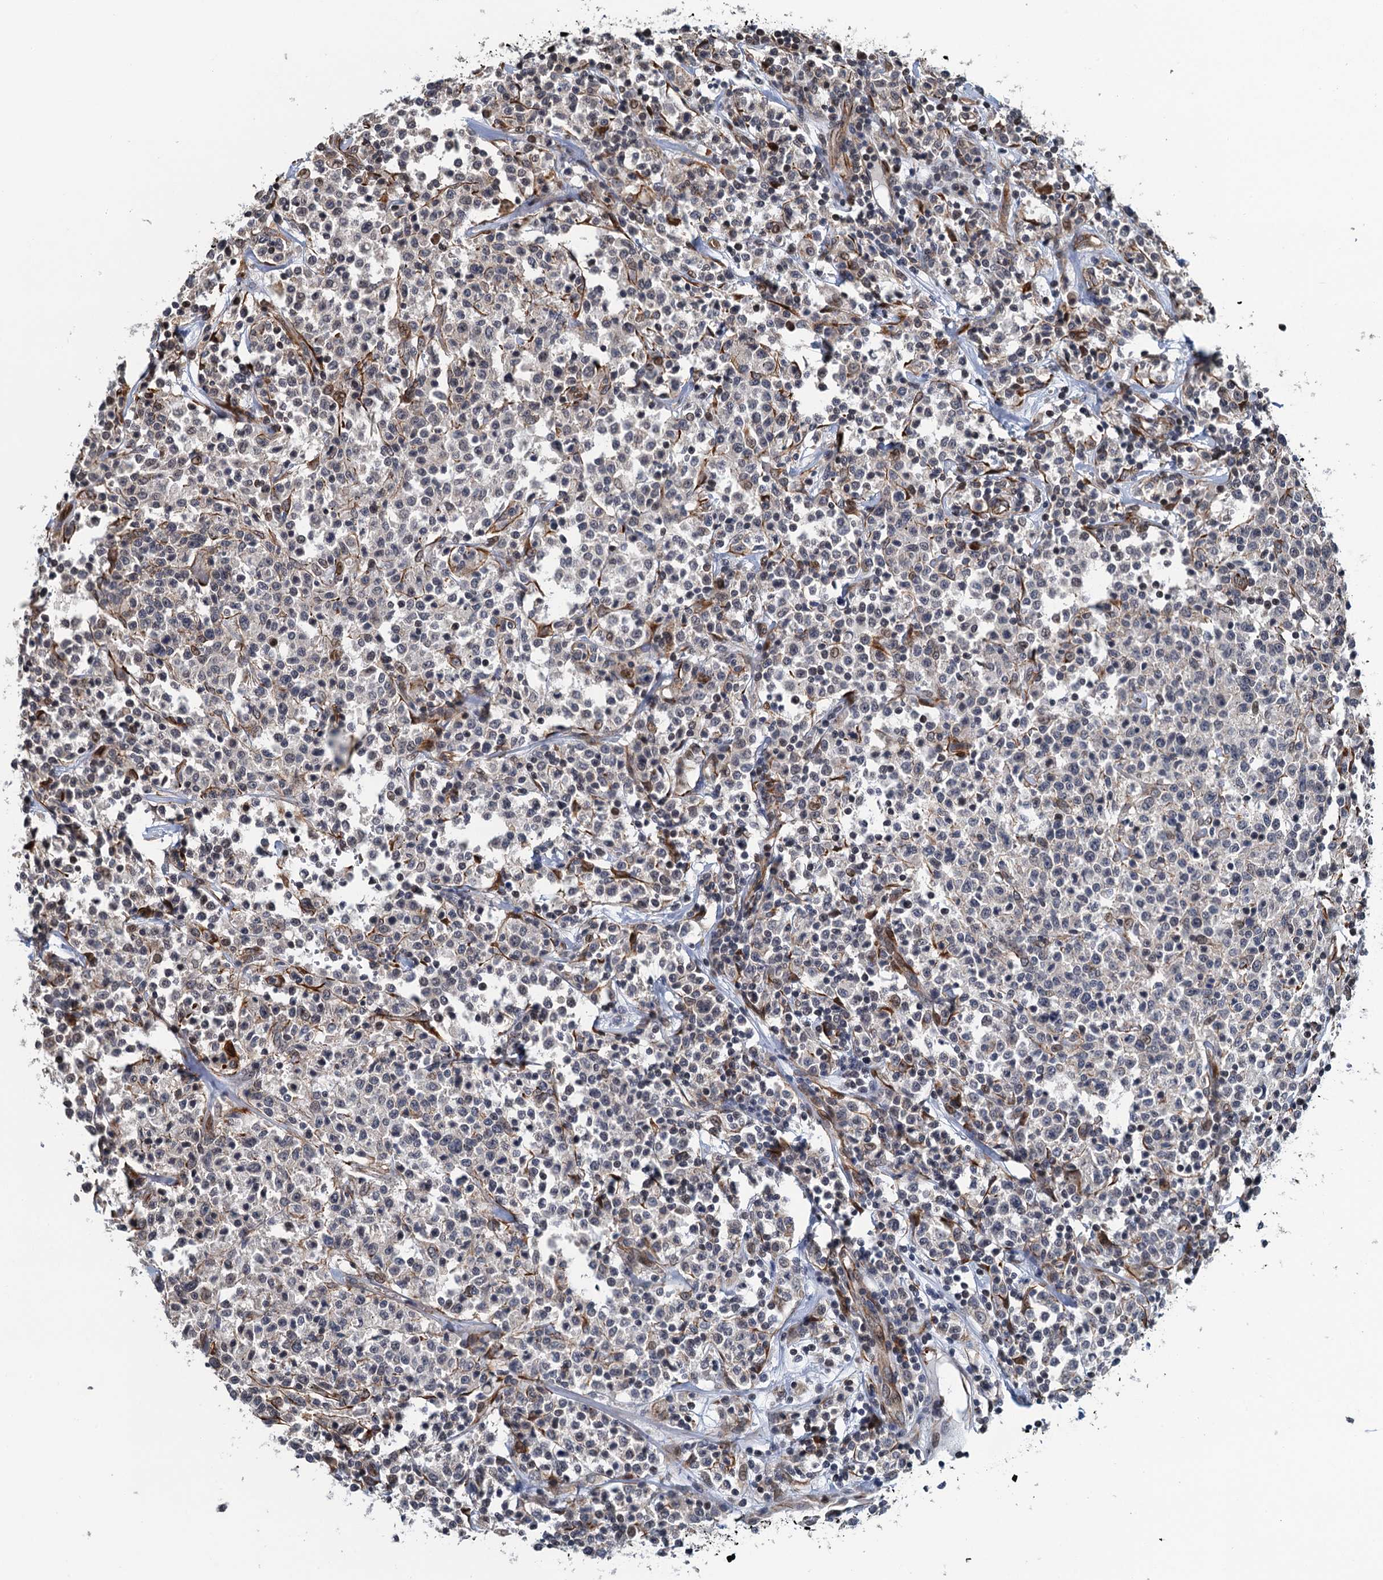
{"staining": {"intensity": "negative", "quantity": "none", "location": "none"}, "tissue": "lymphoma", "cell_type": "Tumor cells", "image_type": "cancer", "snomed": [{"axis": "morphology", "description": "Malignant lymphoma, non-Hodgkin's type, Low grade"}, {"axis": "topography", "description": "Small intestine"}], "caption": "An IHC photomicrograph of low-grade malignant lymphoma, non-Hodgkin's type is shown. There is no staining in tumor cells of low-grade malignant lymphoma, non-Hodgkin's type. (Immunohistochemistry, brightfield microscopy, high magnification).", "gene": "WHAMM", "patient": {"sex": "female", "age": 59}}